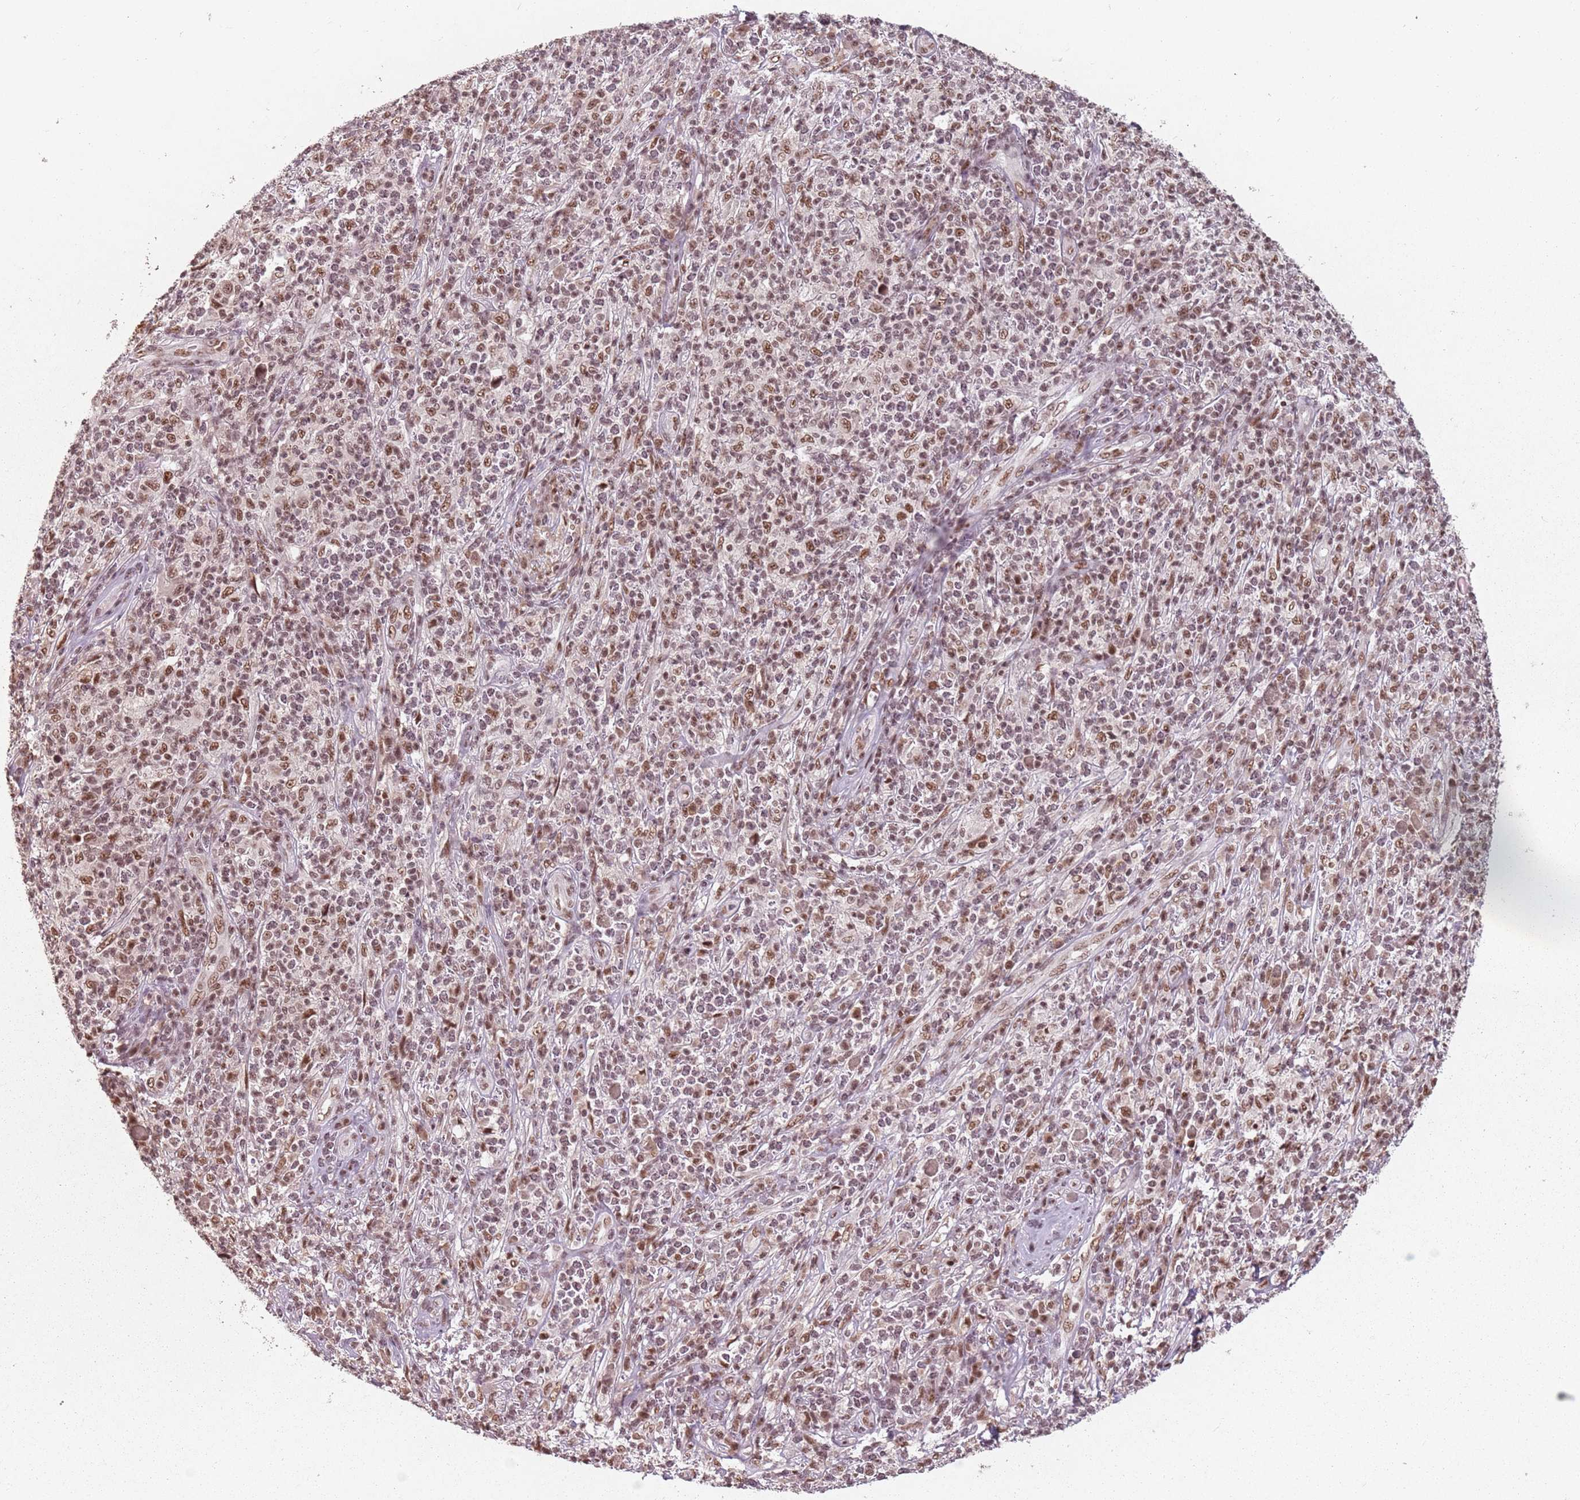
{"staining": {"intensity": "moderate", "quantity": ">75%", "location": "nuclear"}, "tissue": "melanoma", "cell_type": "Tumor cells", "image_type": "cancer", "snomed": [{"axis": "morphology", "description": "Malignant melanoma, NOS"}, {"axis": "topography", "description": "Skin"}], "caption": "High-magnification brightfield microscopy of melanoma stained with DAB (3,3'-diaminobenzidine) (brown) and counterstained with hematoxylin (blue). tumor cells exhibit moderate nuclear staining is appreciated in approximately>75% of cells.", "gene": "NCBP1", "patient": {"sex": "male", "age": 66}}